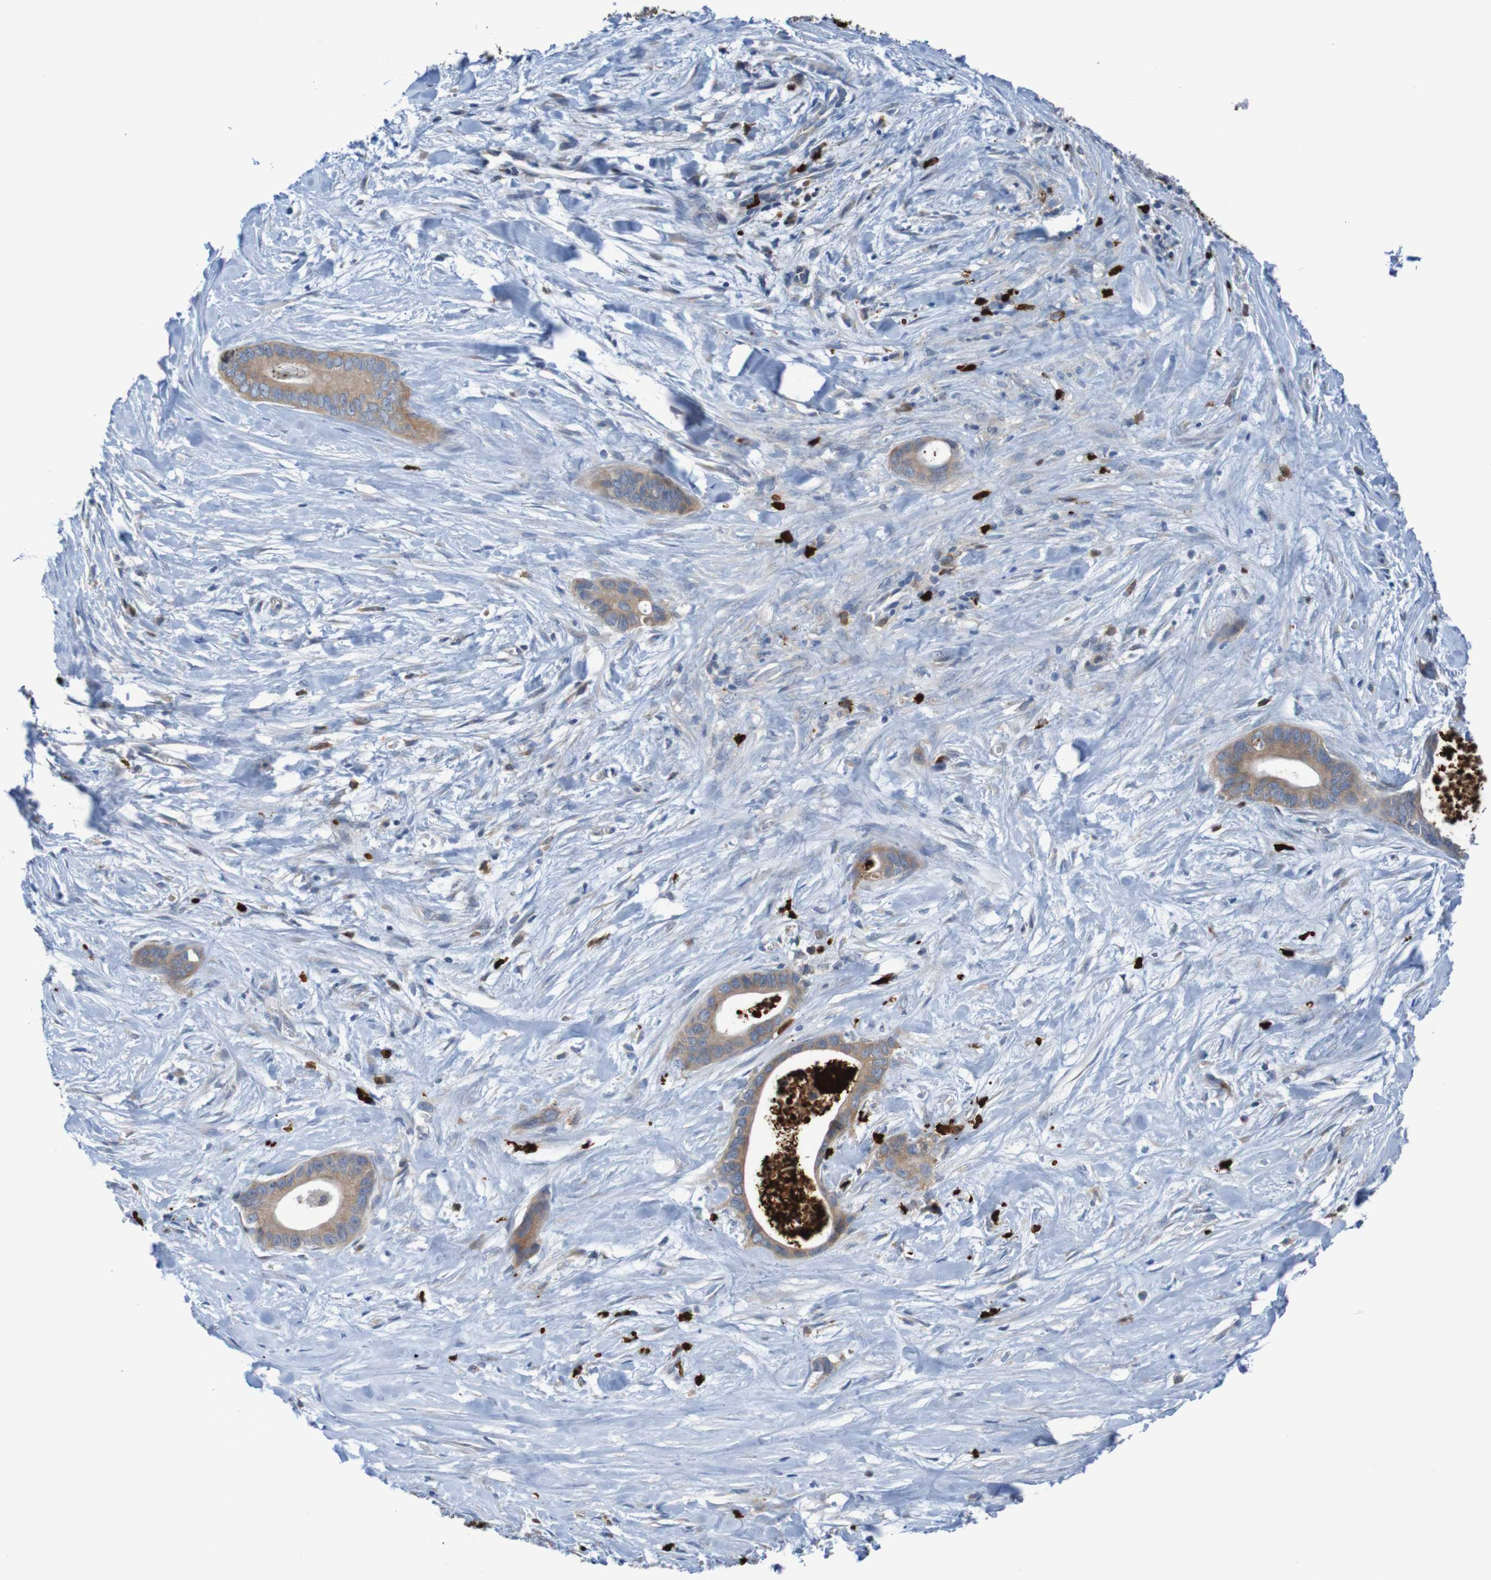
{"staining": {"intensity": "weak", "quantity": ">75%", "location": "cytoplasmic/membranous"}, "tissue": "liver cancer", "cell_type": "Tumor cells", "image_type": "cancer", "snomed": [{"axis": "morphology", "description": "Cholangiocarcinoma"}, {"axis": "topography", "description": "Liver"}], "caption": "Human liver cancer stained with a protein marker exhibits weak staining in tumor cells.", "gene": "PARP4", "patient": {"sex": "female", "age": 55}}